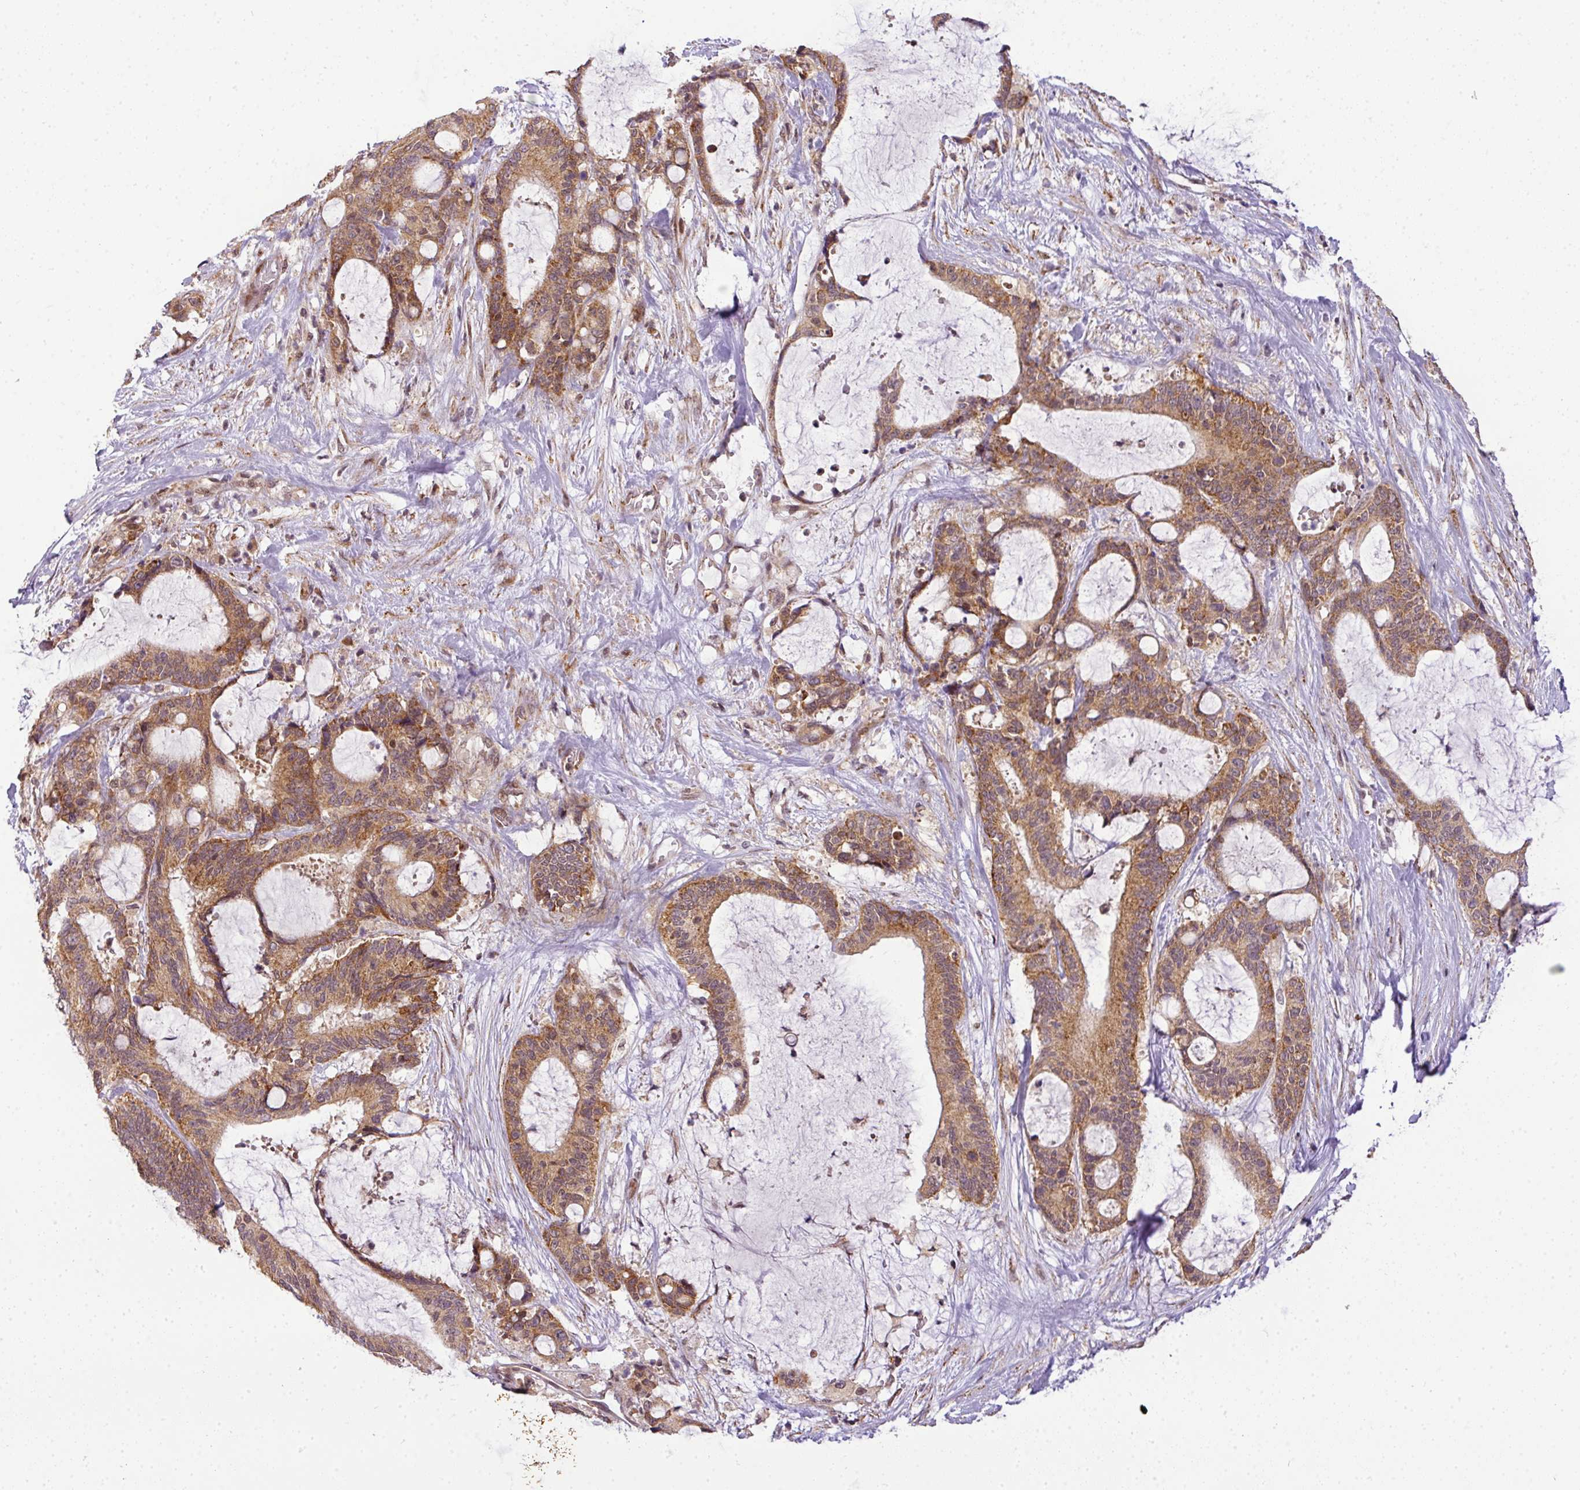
{"staining": {"intensity": "moderate", "quantity": ">75%", "location": "cytoplasmic/membranous"}, "tissue": "liver cancer", "cell_type": "Tumor cells", "image_type": "cancer", "snomed": [{"axis": "morphology", "description": "Normal tissue, NOS"}, {"axis": "morphology", "description": "Cholangiocarcinoma"}, {"axis": "topography", "description": "Liver"}, {"axis": "topography", "description": "Peripheral nerve tissue"}], "caption": "Brown immunohistochemical staining in human liver cholangiocarcinoma displays moderate cytoplasmic/membranous staining in approximately >75% of tumor cells.", "gene": "C1orf226", "patient": {"sex": "female", "age": 73}}